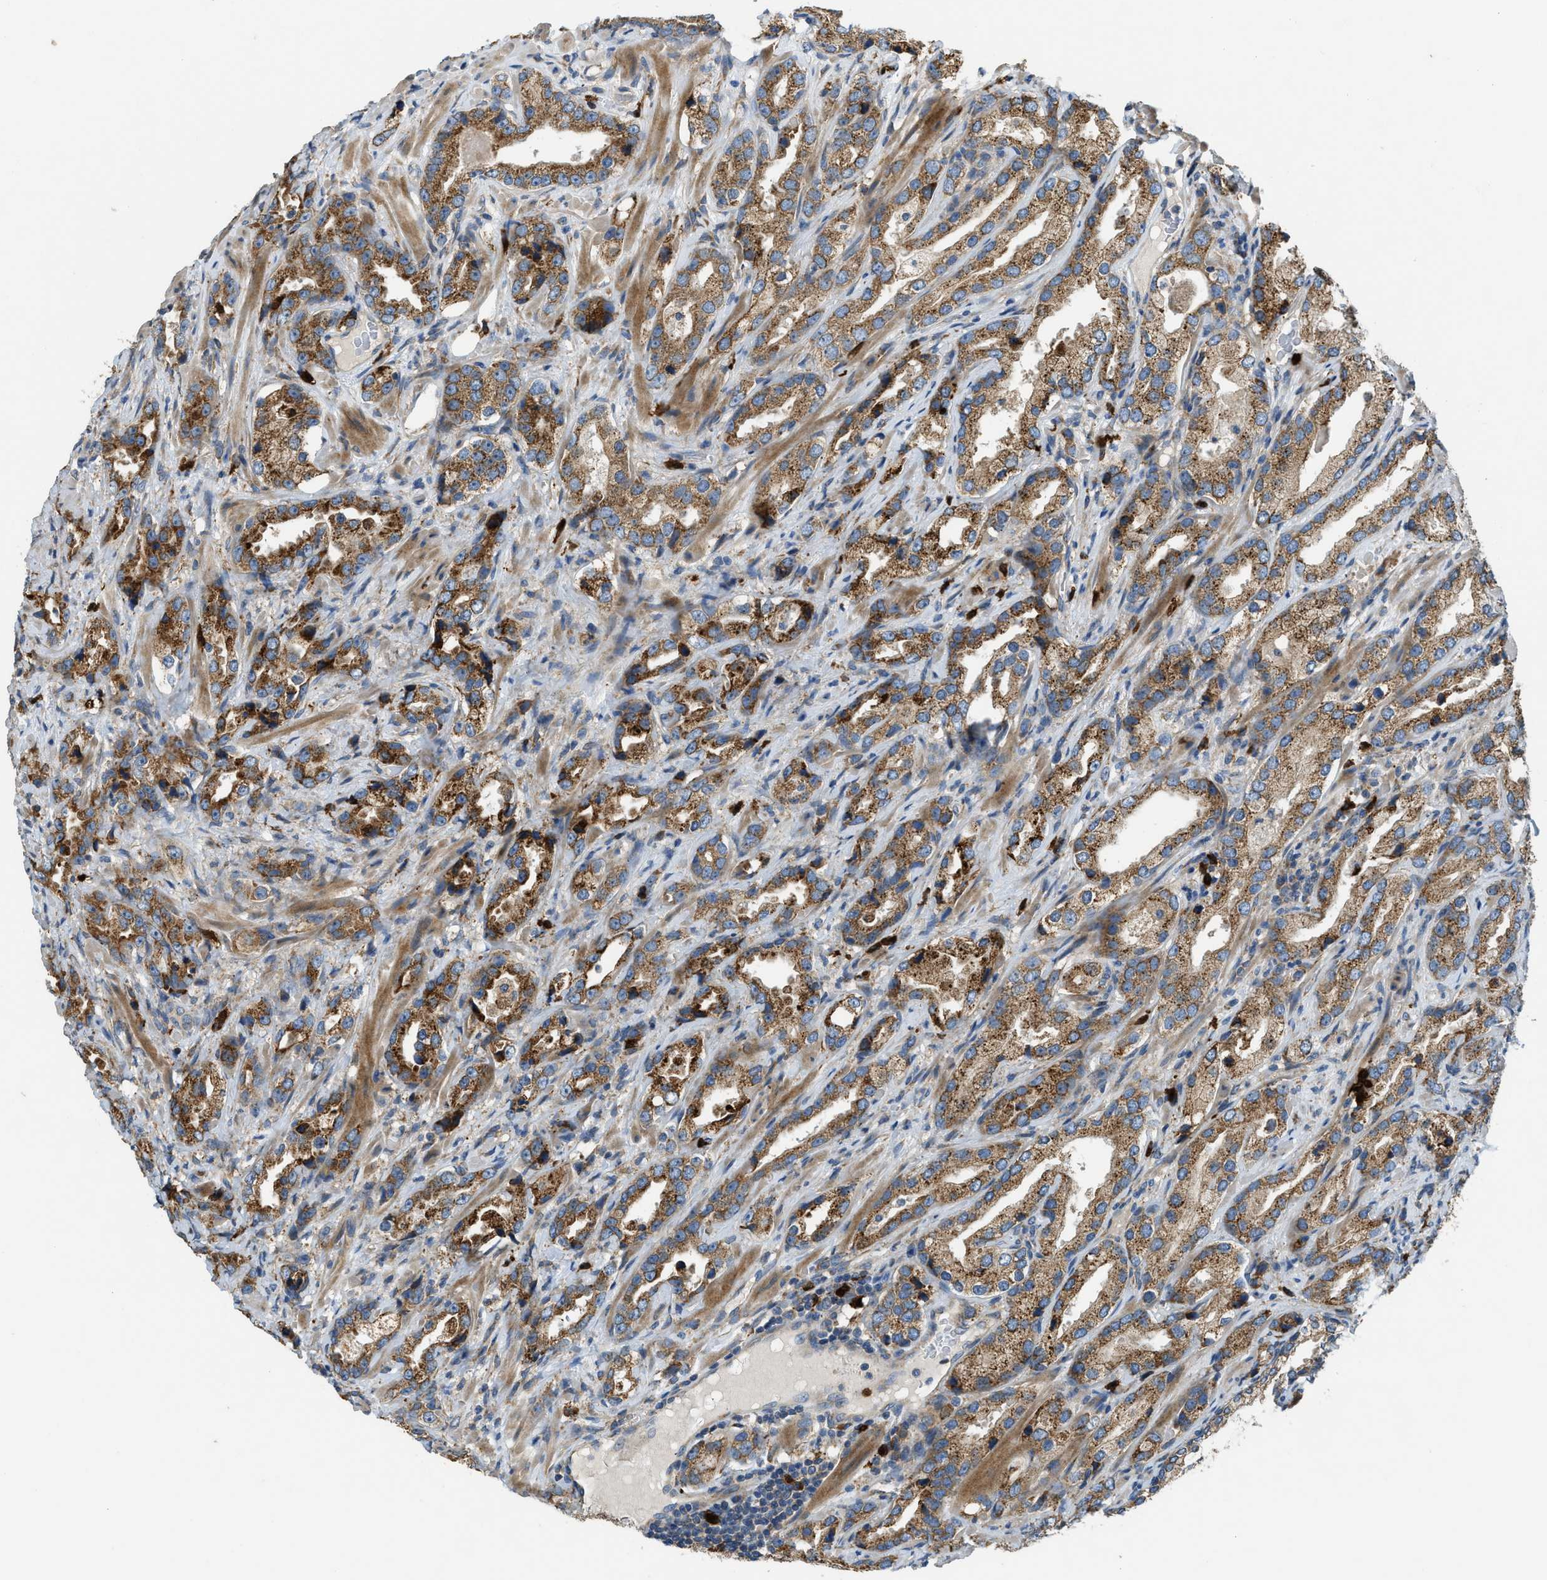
{"staining": {"intensity": "strong", "quantity": "25%-75%", "location": "cytoplasmic/membranous"}, "tissue": "prostate cancer", "cell_type": "Tumor cells", "image_type": "cancer", "snomed": [{"axis": "morphology", "description": "Adenocarcinoma, High grade"}, {"axis": "topography", "description": "Prostate"}], "caption": "This micrograph reveals prostate adenocarcinoma (high-grade) stained with immunohistochemistry to label a protein in brown. The cytoplasmic/membranous of tumor cells show strong positivity for the protein. Nuclei are counter-stained blue.", "gene": "TMEM68", "patient": {"sex": "male", "age": 63}}